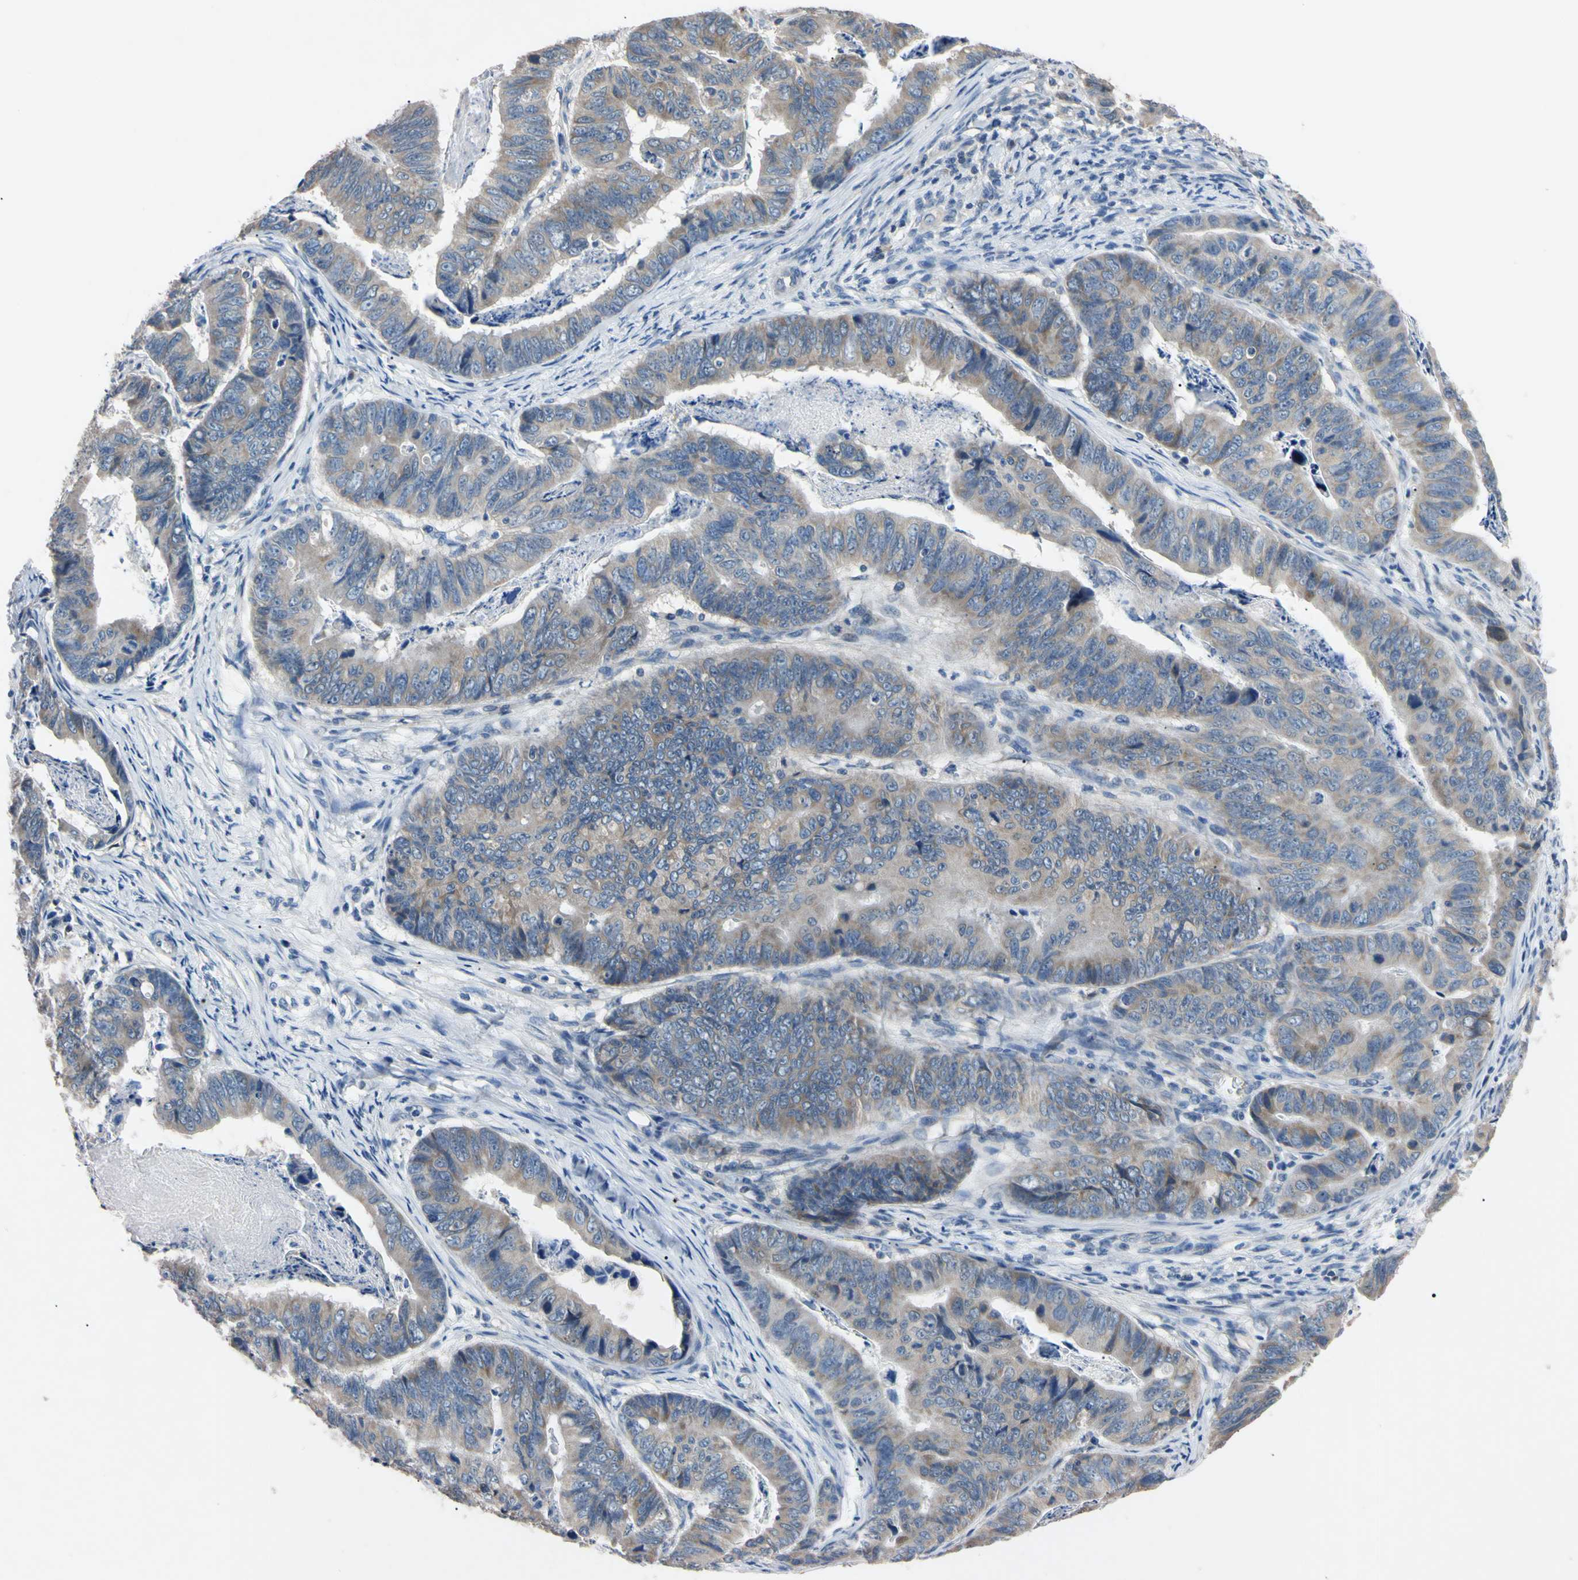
{"staining": {"intensity": "weak", "quantity": ">75%", "location": "cytoplasmic/membranous"}, "tissue": "stomach cancer", "cell_type": "Tumor cells", "image_type": "cancer", "snomed": [{"axis": "morphology", "description": "Adenocarcinoma, NOS"}, {"axis": "topography", "description": "Stomach, lower"}], "caption": "High-power microscopy captured an IHC photomicrograph of stomach cancer, revealing weak cytoplasmic/membranous staining in about >75% of tumor cells.", "gene": "PNKD", "patient": {"sex": "male", "age": 77}}